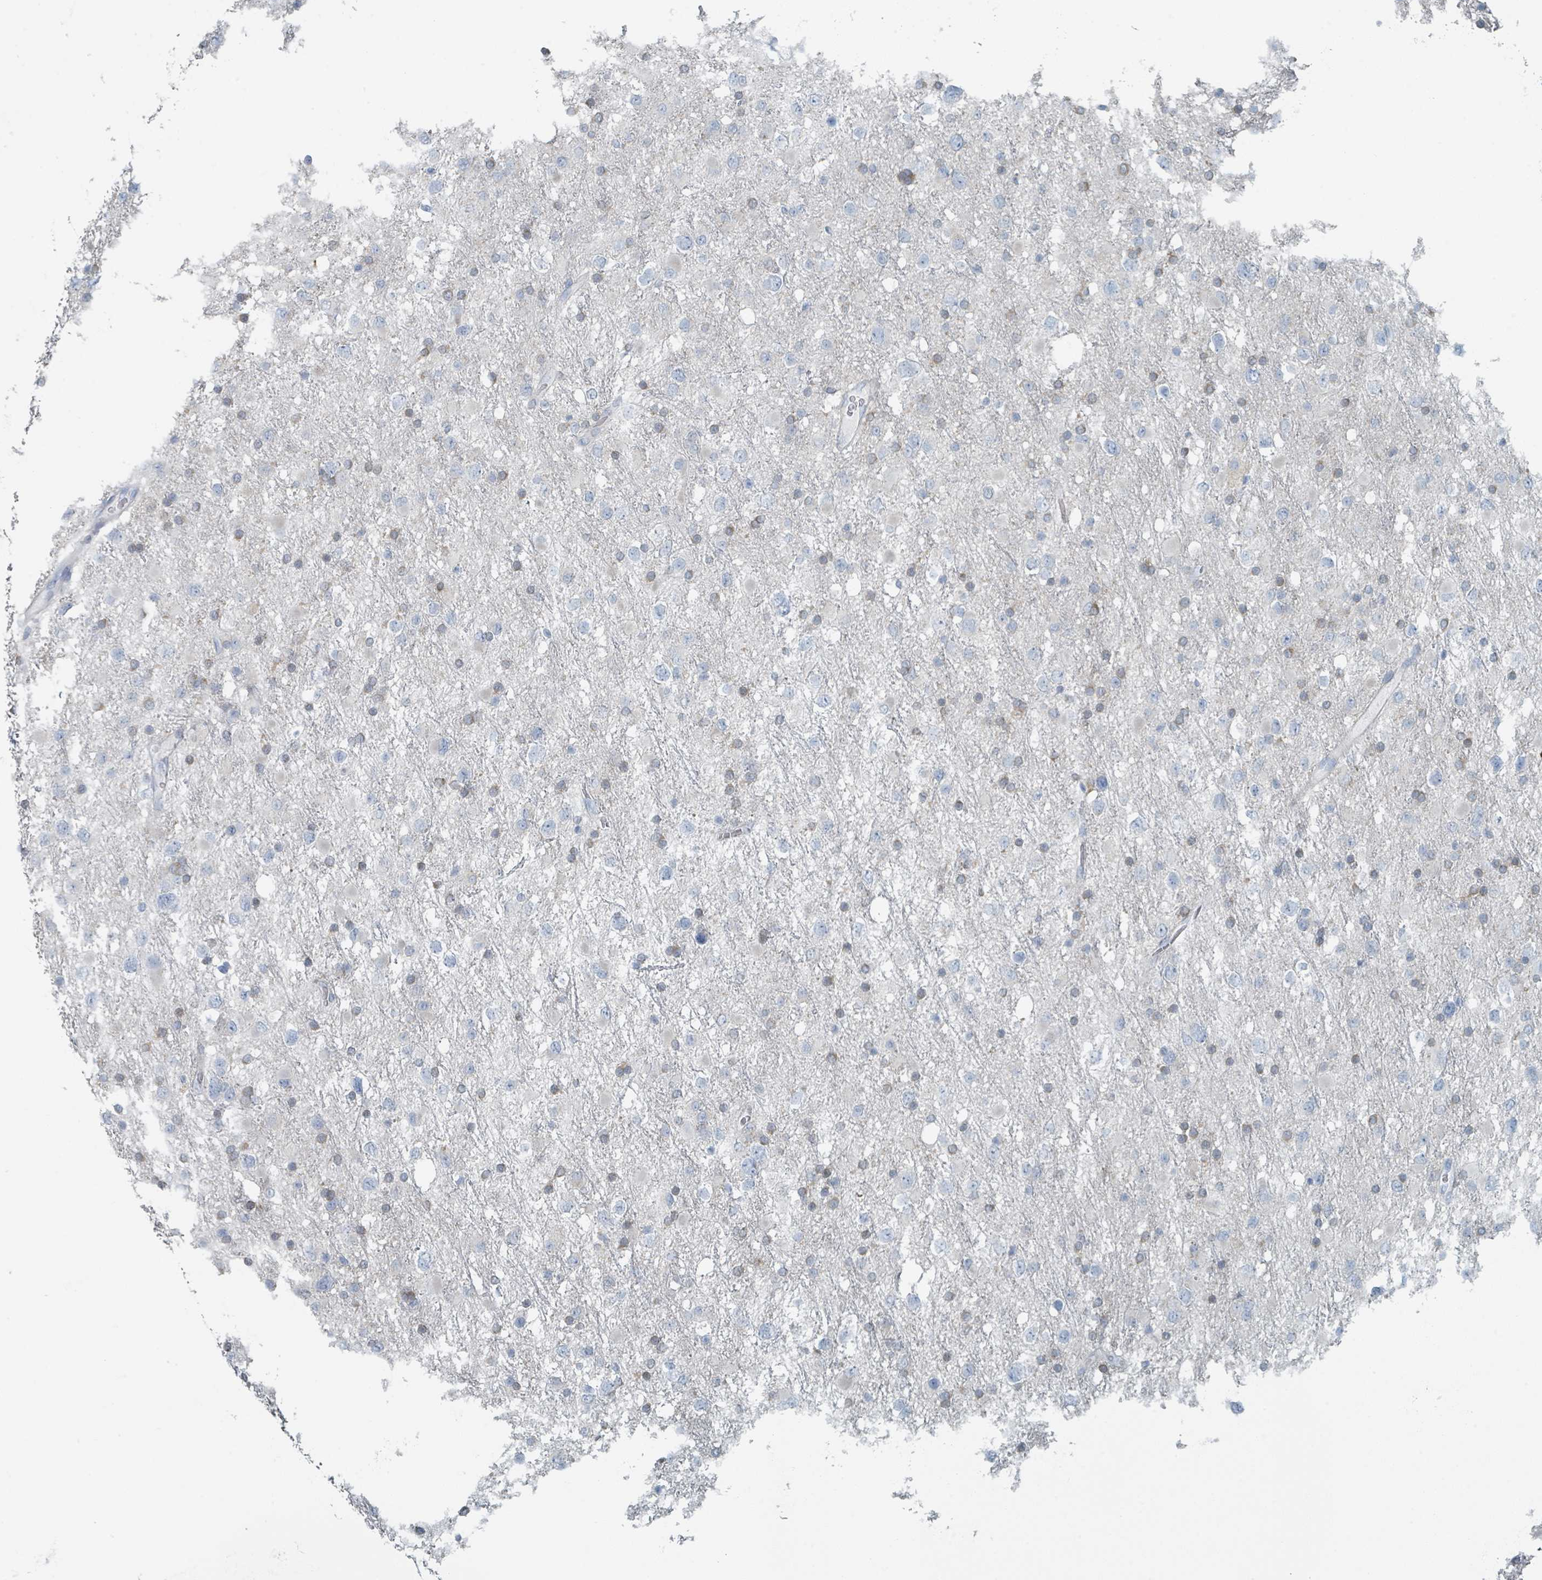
{"staining": {"intensity": "negative", "quantity": "none", "location": "none"}, "tissue": "glioma", "cell_type": "Tumor cells", "image_type": "cancer", "snomed": [{"axis": "morphology", "description": "Glioma, malignant, Low grade"}, {"axis": "topography", "description": "Brain"}], "caption": "Image shows no significant protein expression in tumor cells of malignant glioma (low-grade).", "gene": "GAMT", "patient": {"sex": "female", "age": 32}}